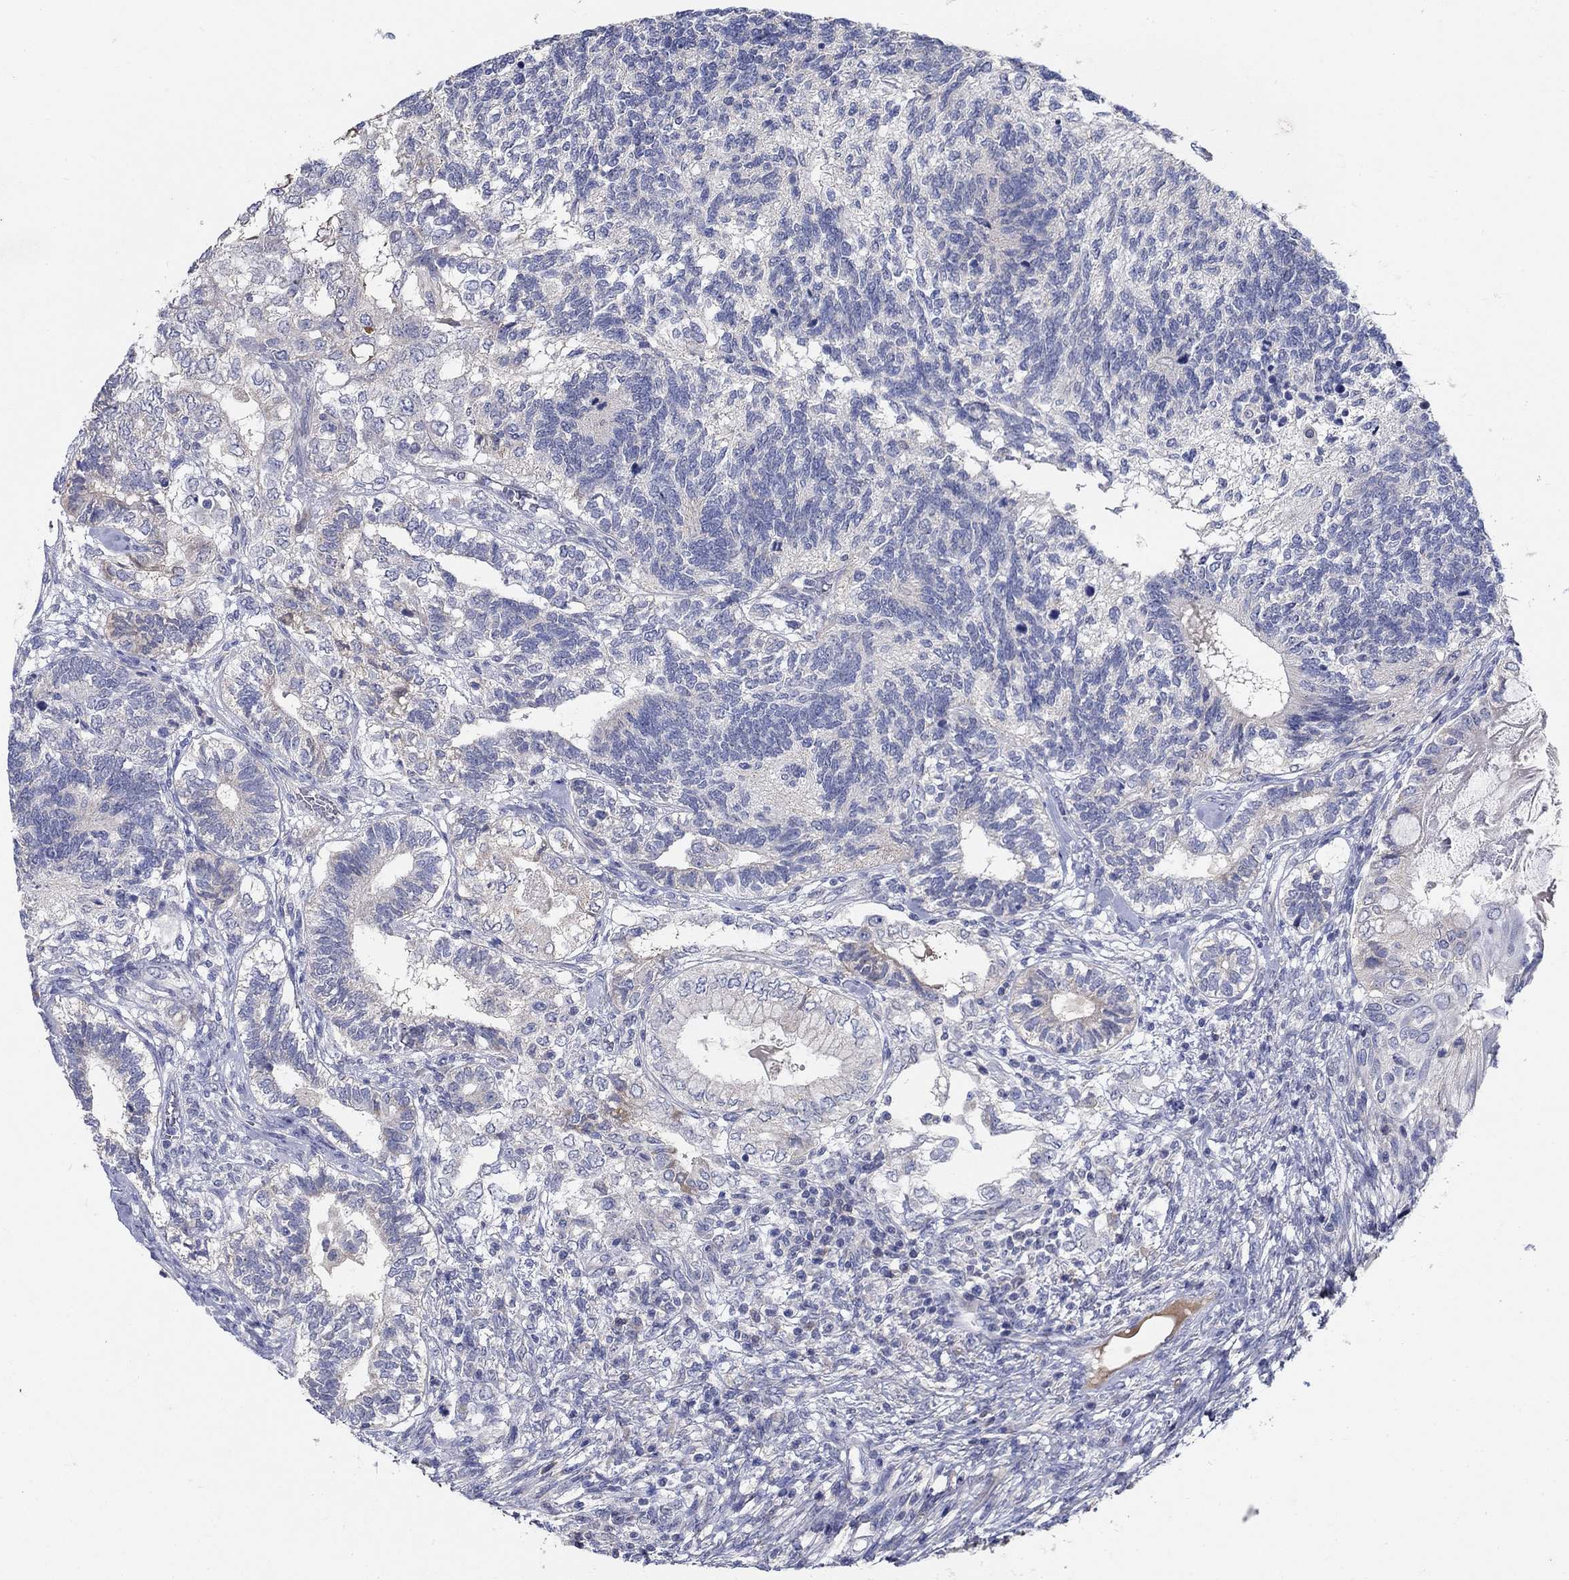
{"staining": {"intensity": "negative", "quantity": "none", "location": "none"}, "tissue": "testis cancer", "cell_type": "Tumor cells", "image_type": "cancer", "snomed": [{"axis": "morphology", "description": "Seminoma, NOS"}, {"axis": "morphology", "description": "Carcinoma, Embryonal, NOS"}, {"axis": "topography", "description": "Testis"}], "caption": "Immunohistochemical staining of human testis cancer (embryonal carcinoma) displays no significant expression in tumor cells.", "gene": "PROZ", "patient": {"sex": "male", "age": 41}}